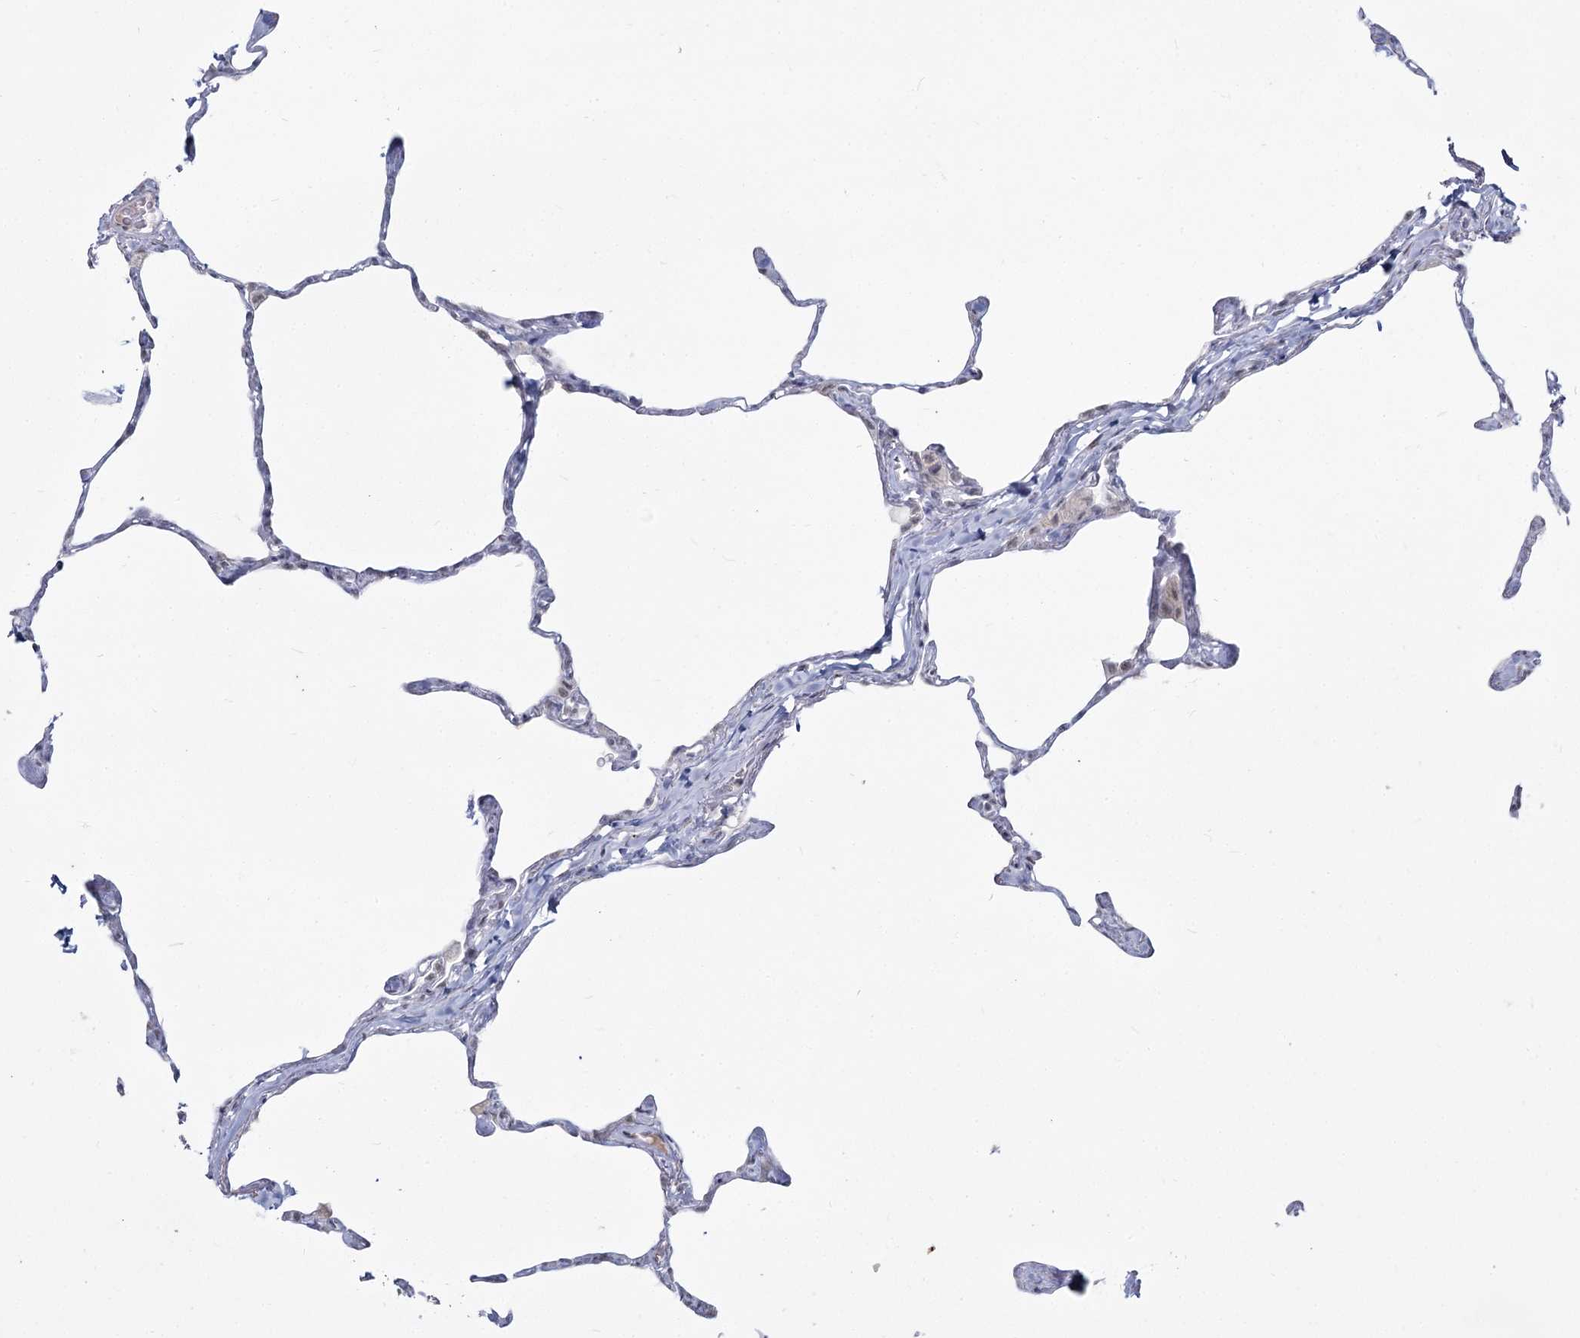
{"staining": {"intensity": "negative", "quantity": "none", "location": "none"}, "tissue": "lung", "cell_type": "Alveolar cells", "image_type": "normal", "snomed": [{"axis": "morphology", "description": "Normal tissue, NOS"}, {"axis": "topography", "description": "Lung"}], "caption": "DAB (3,3'-diaminobenzidine) immunohistochemical staining of unremarkable lung shows no significant expression in alveolar cells.", "gene": "LY6G5C", "patient": {"sex": "male", "age": 65}}